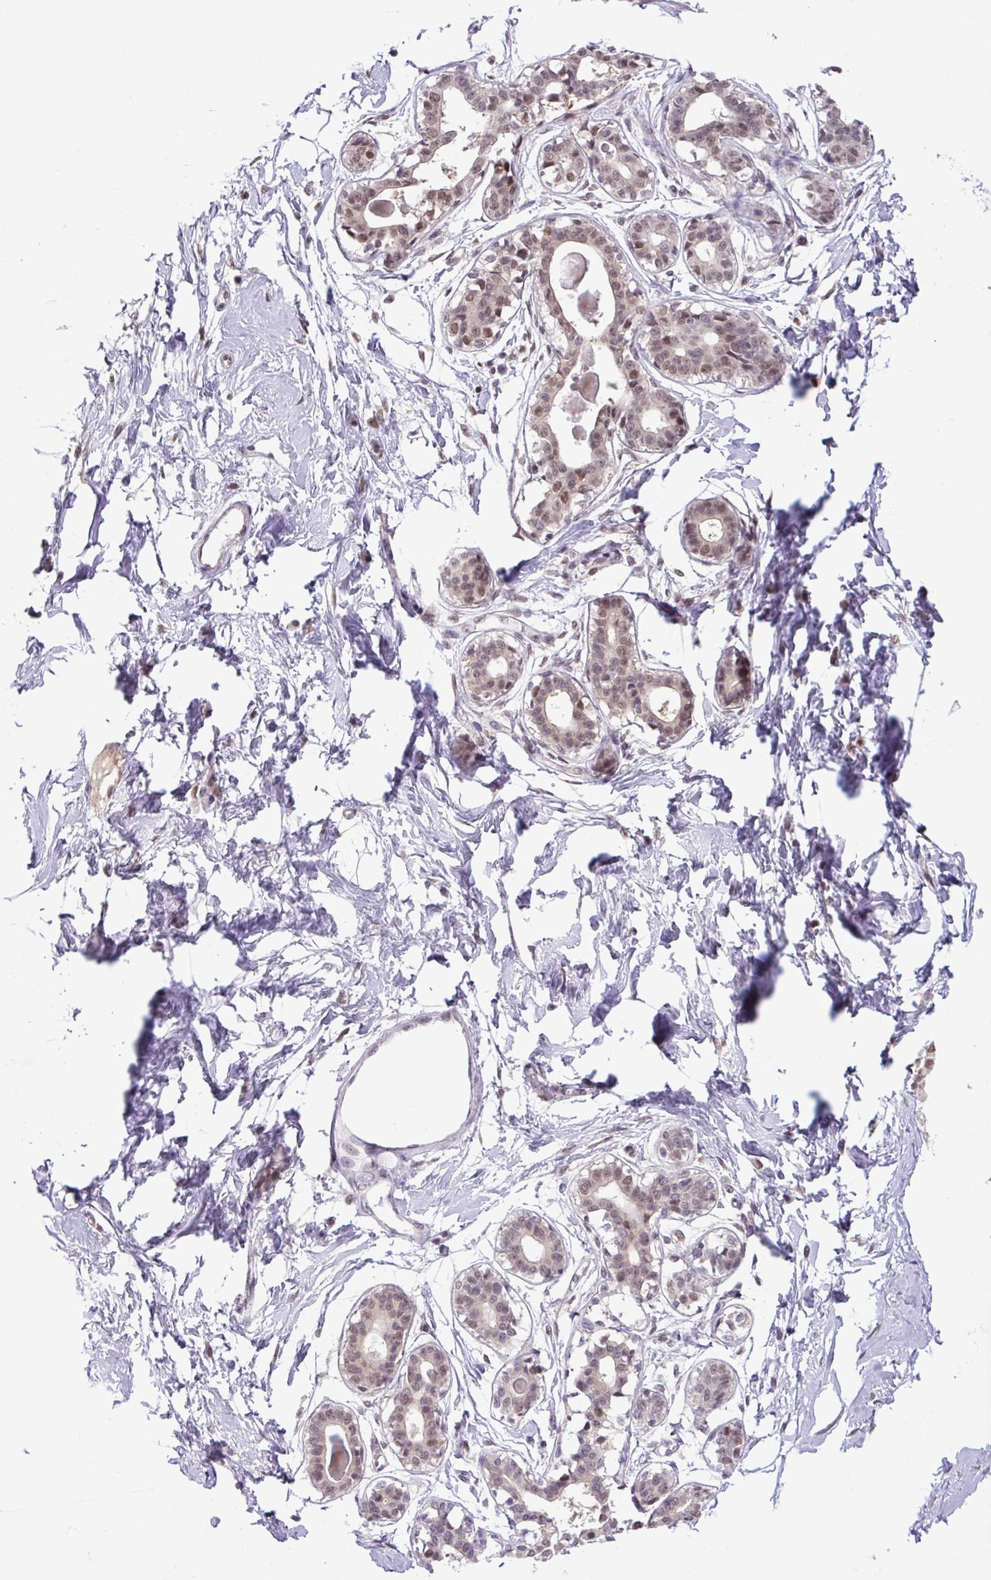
{"staining": {"intensity": "negative", "quantity": "none", "location": "none"}, "tissue": "breast", "cell_type": "Adipocytes", "image_type": "normal", "snomed": [{"axis": "morphology", "description": "Normal tissue, NOS"}, {"axis": "topography", "description": "Breast"}], "caption": "High power microscopy micrograph of an IHC image of unremarkable breast, revealing no significant positivity in adipocytes.", "gene": "SGTA", "patient": {"sex": "female", "age": 45}}